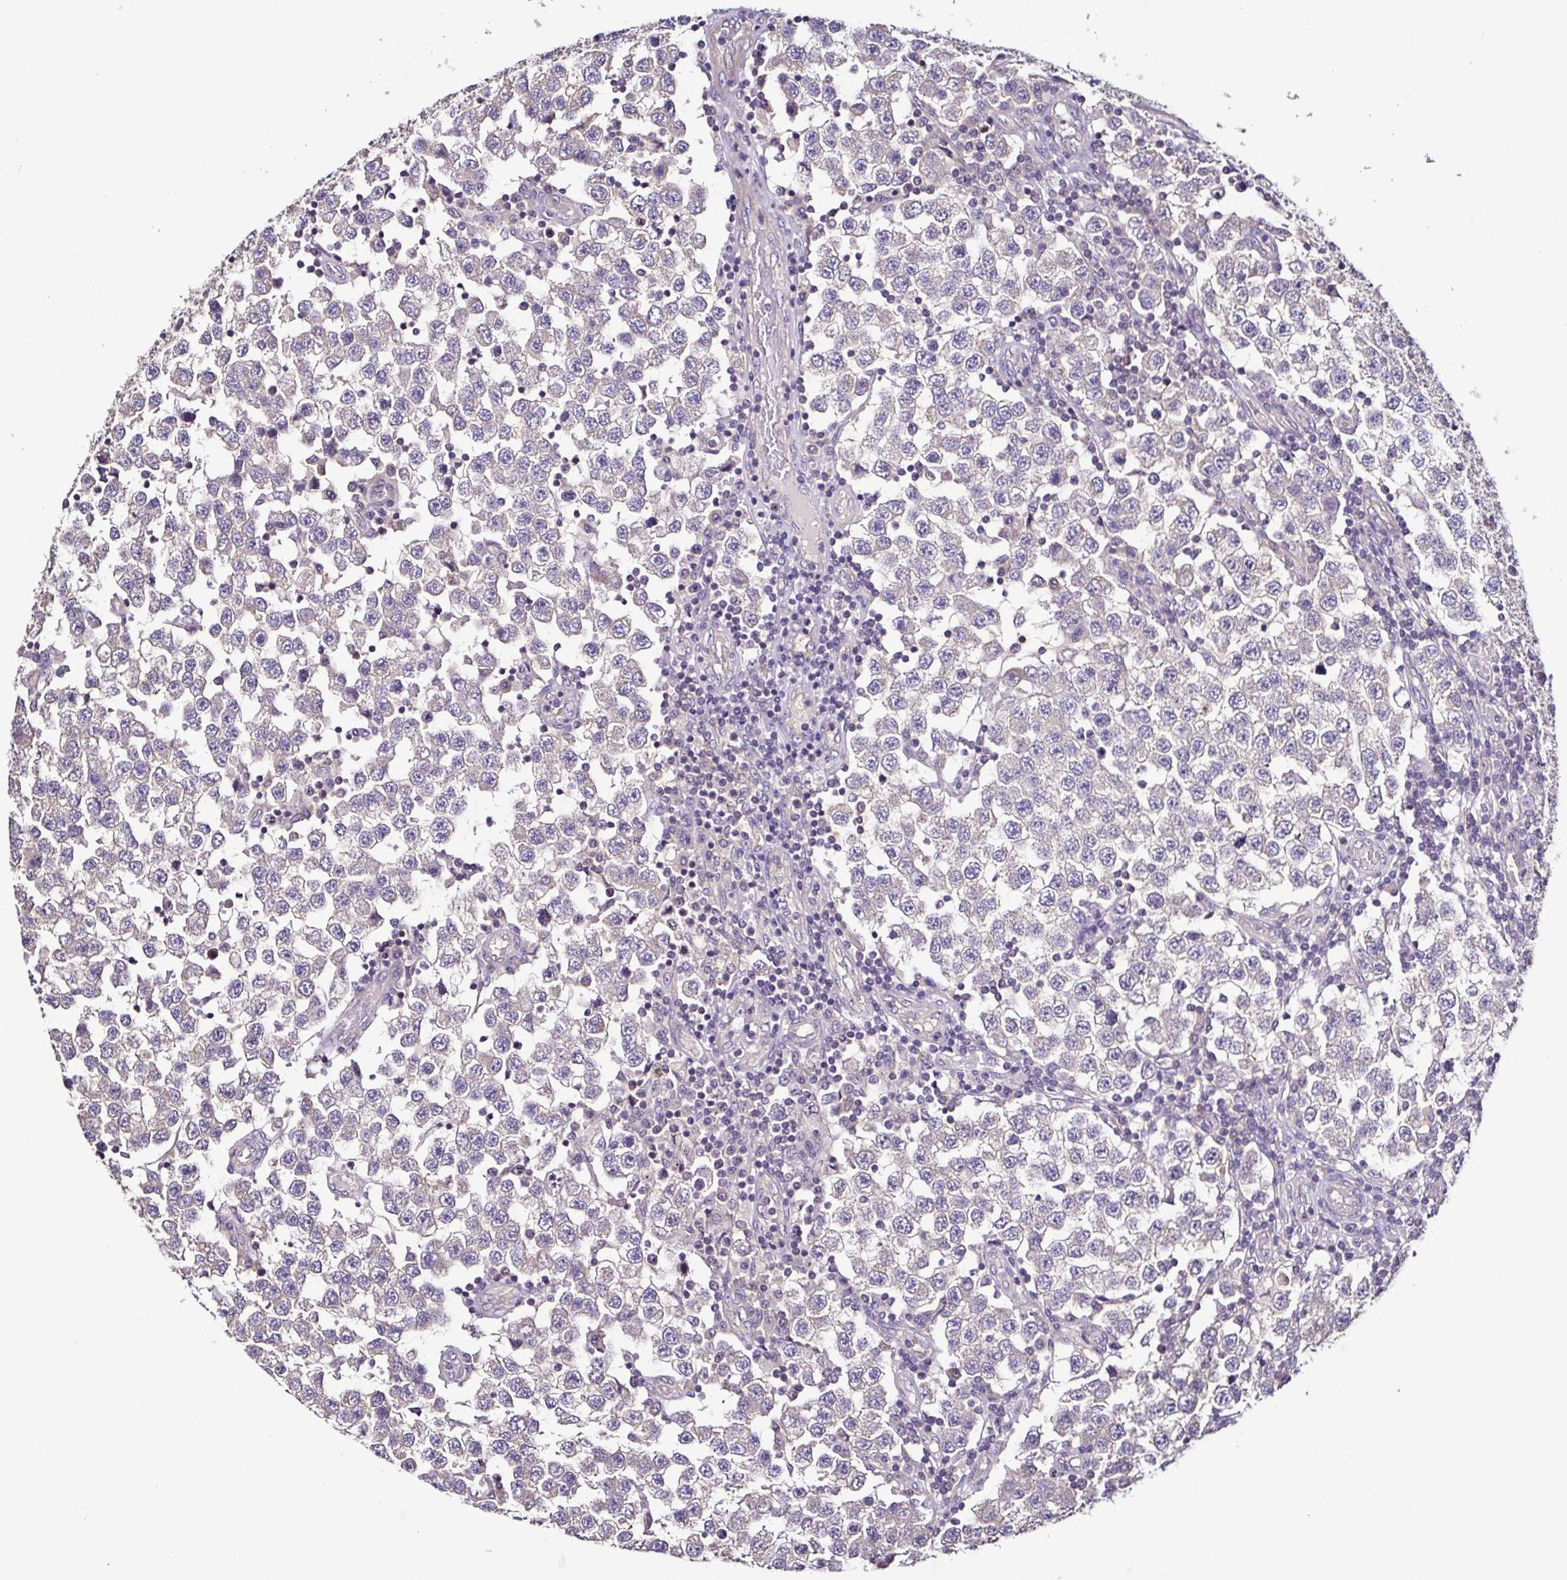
{"staining": {"intensity": "negative", "quantity": "none", "location": "none"}, "tissue": "testis cancer", "cell_type": "Tumor cells", "image_type": "cancer", "snomed": [{"axis": "morphology", "description": "Seminoma, NOS"}, {"axis": "topography", "description": "Testis"}], "caption": "DAB immunohistochemical staining of human testis seminoma displays no significant staining in tumor cells.", "gene": "LMOD2", "patient": {"sex": "male", "age": 34}}